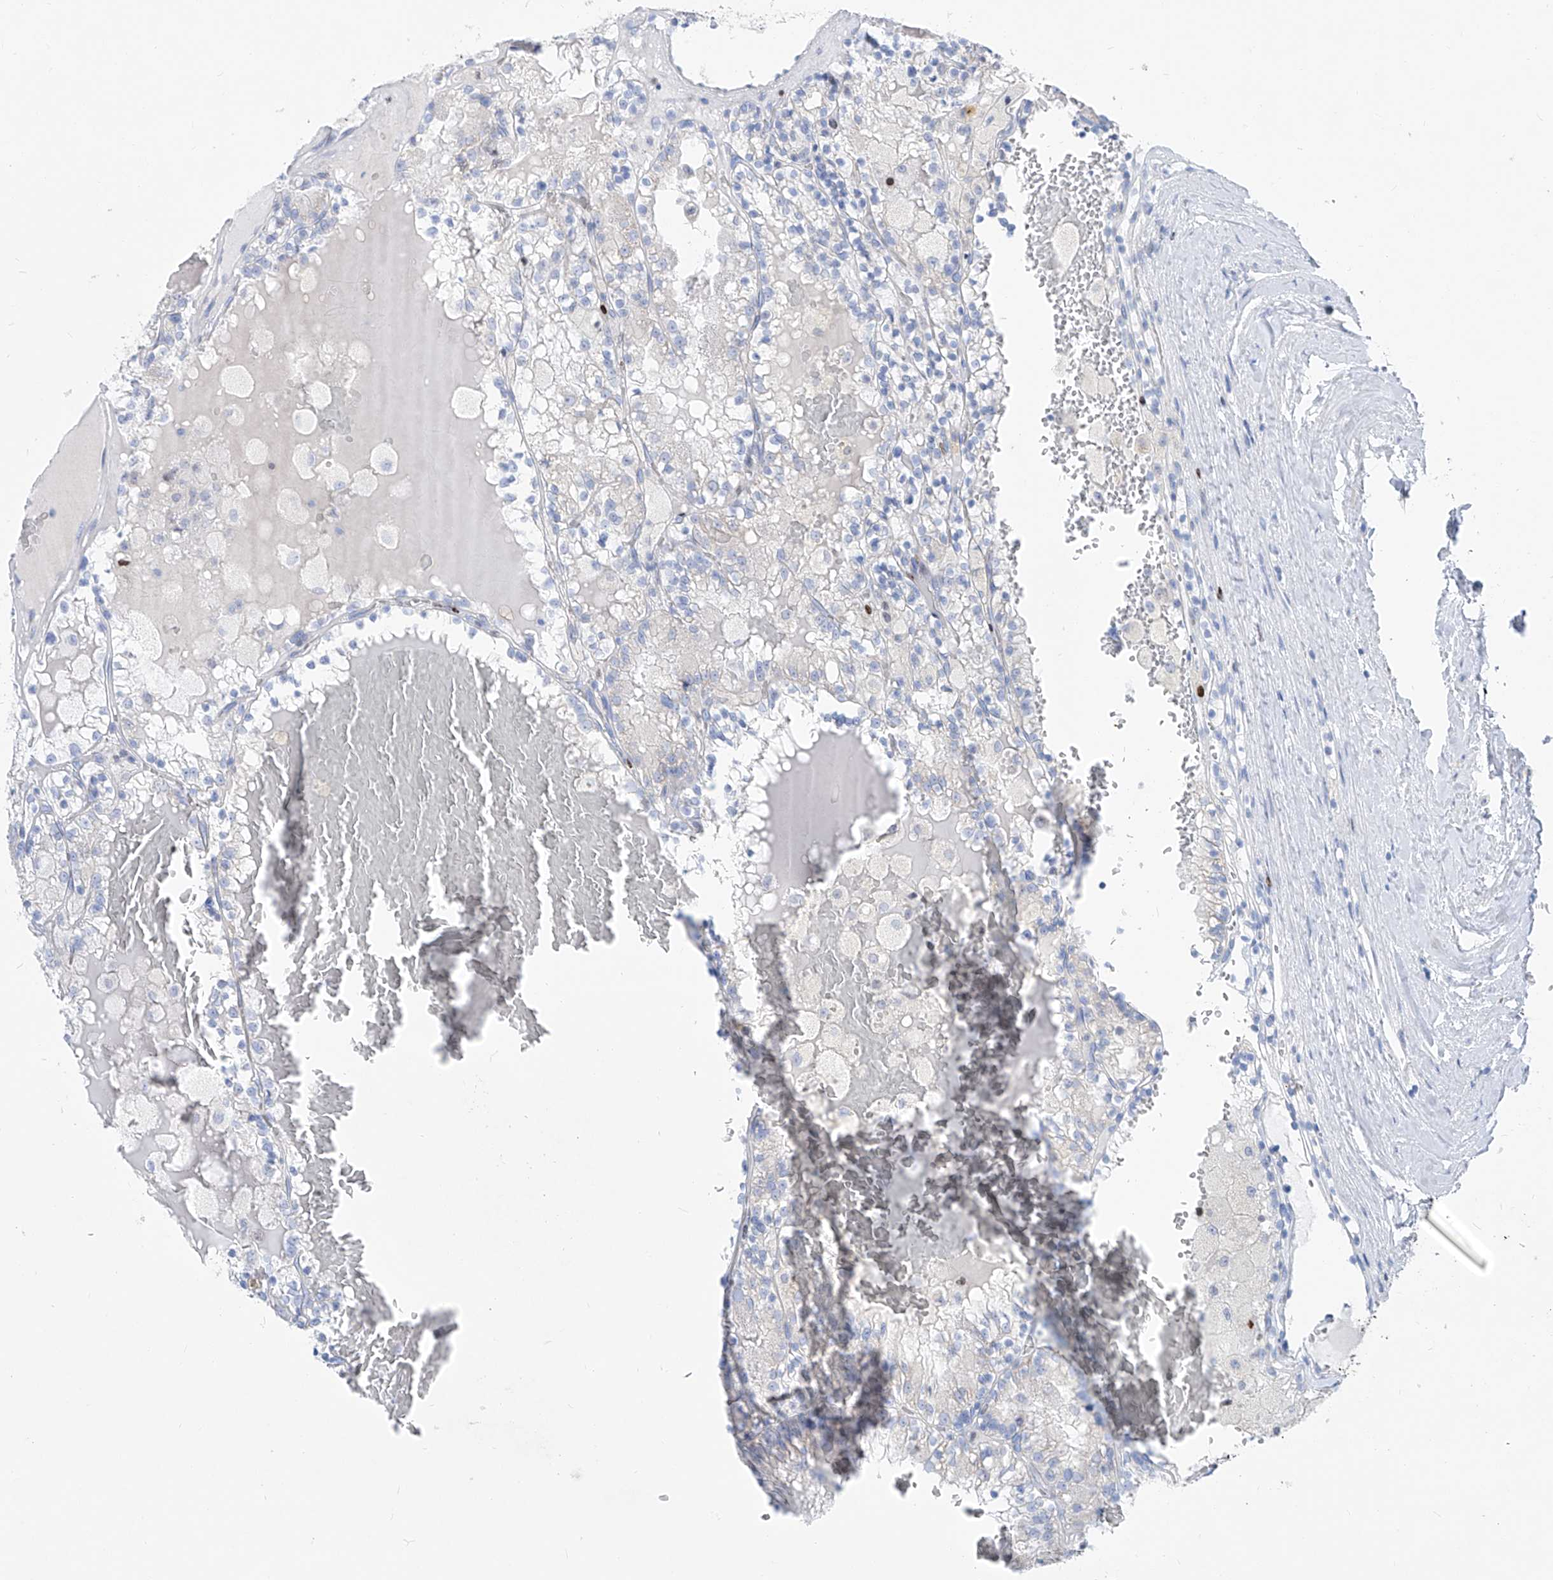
{"staining": {"intensity": "negative", "quantity": "none", "location": "none"}, "tissue": "renal cancer", "cell_type": "Tumor cells", "image_type": "cancer", "snomed": [{"axis": "morphology", "description": "Adenocarcinoma, NOS"}, {"axis": "topography", "description": "Kidney"}], "caption": "Renal cancer stained for a protein using IHC shows no staining tumor cells.", "gene": "FRS3", "patient": {"sex": "female", "age": 56}}